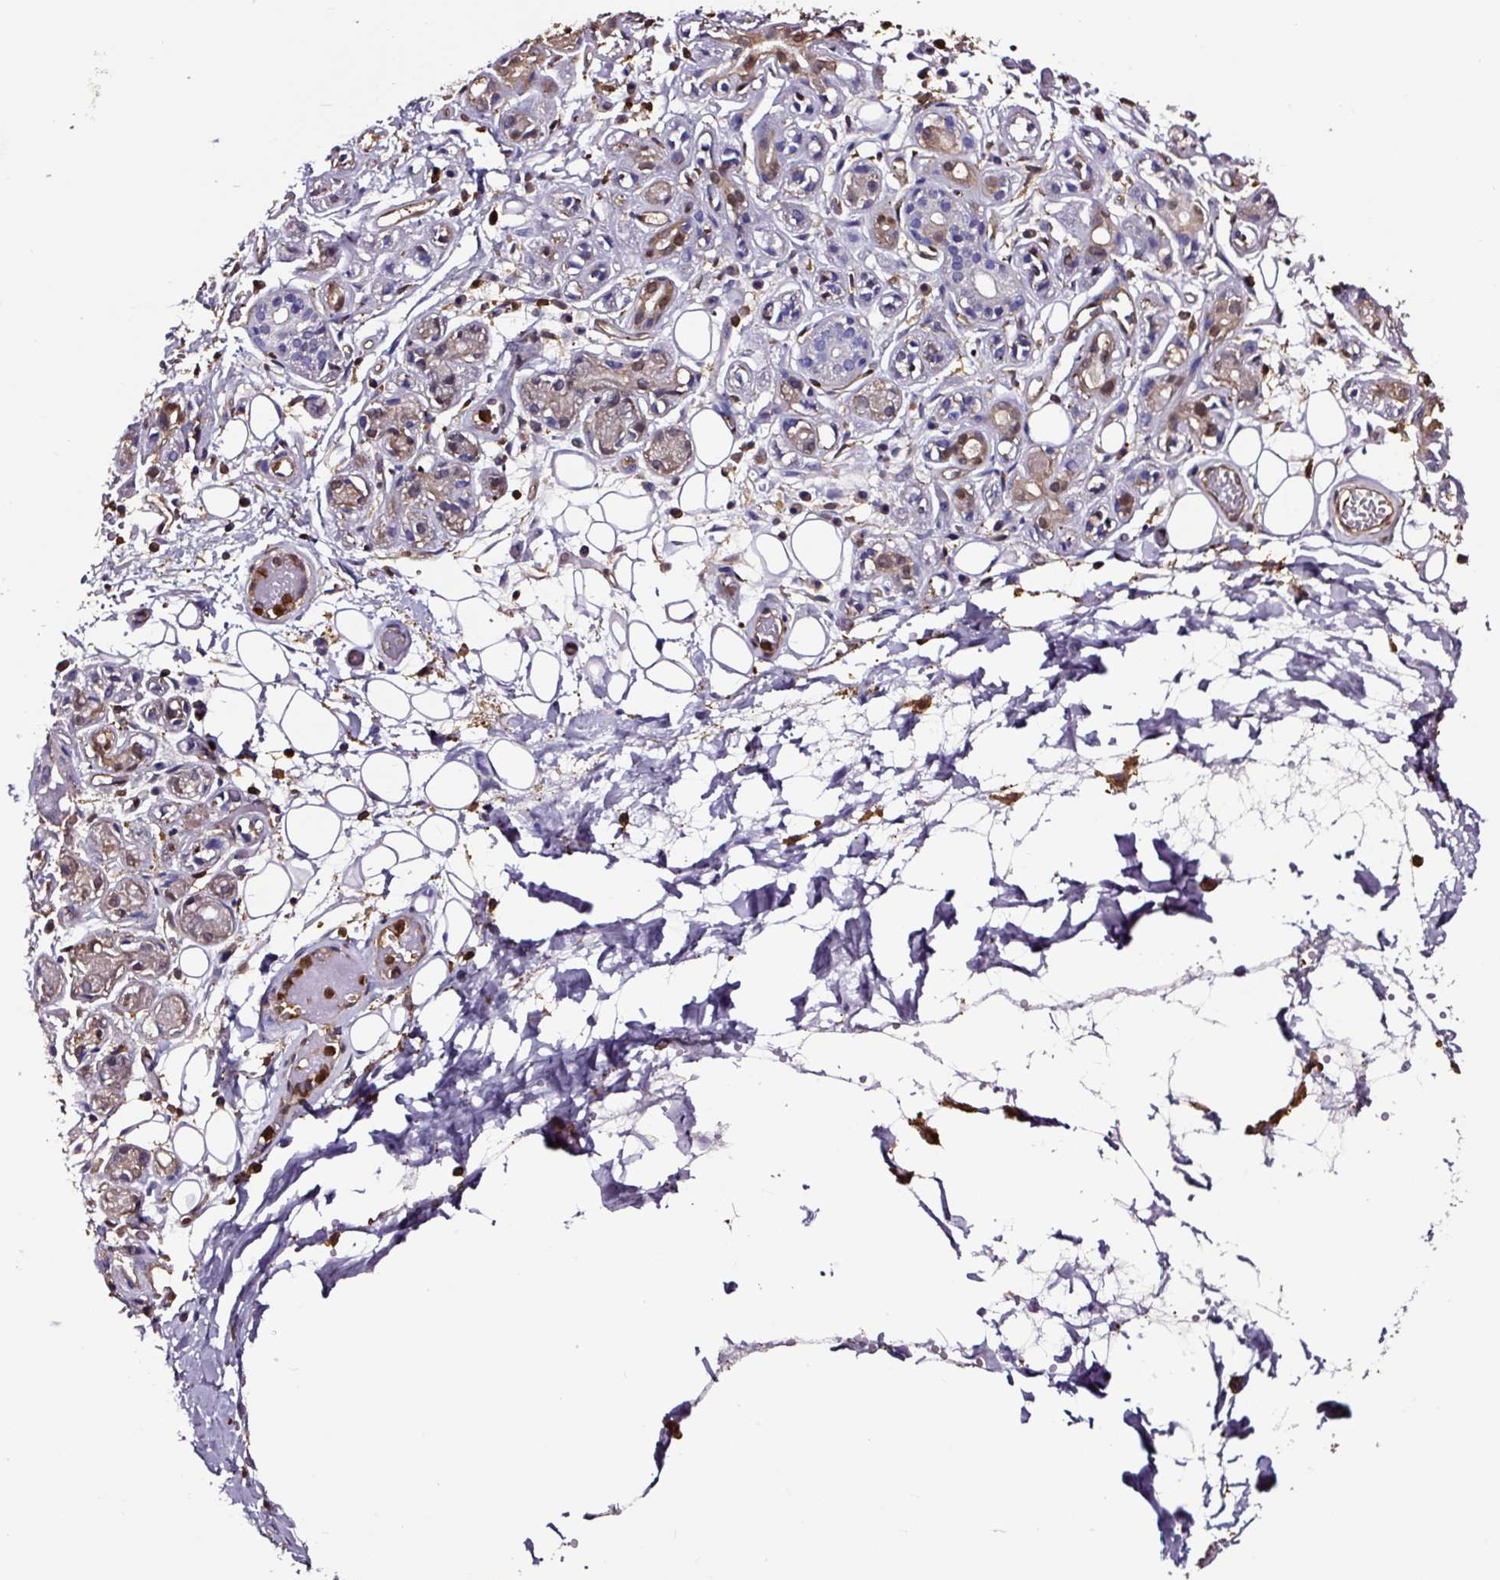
{"staining": {"intensity": "weak", "quantity": "25%-75%", "location": "cytoplasmic/membranous"}, "tissue": "salivary gland", "cell_type": "Glandular cells", "image_type": "normal", "snomed": [{"axis": "morphology", "description": "Normal tissue, NOS"}, {"axis": "topography", "description": "Salivary gland"}], "caption": "Normal salivary gland demonstrates weak cytoplasmic/membranous staining in about 25%-75% of glandular cells Nuclei are stained in blue..", "gene": "ARHGDIB", "patient": {"sex": "male", "age": 54}}